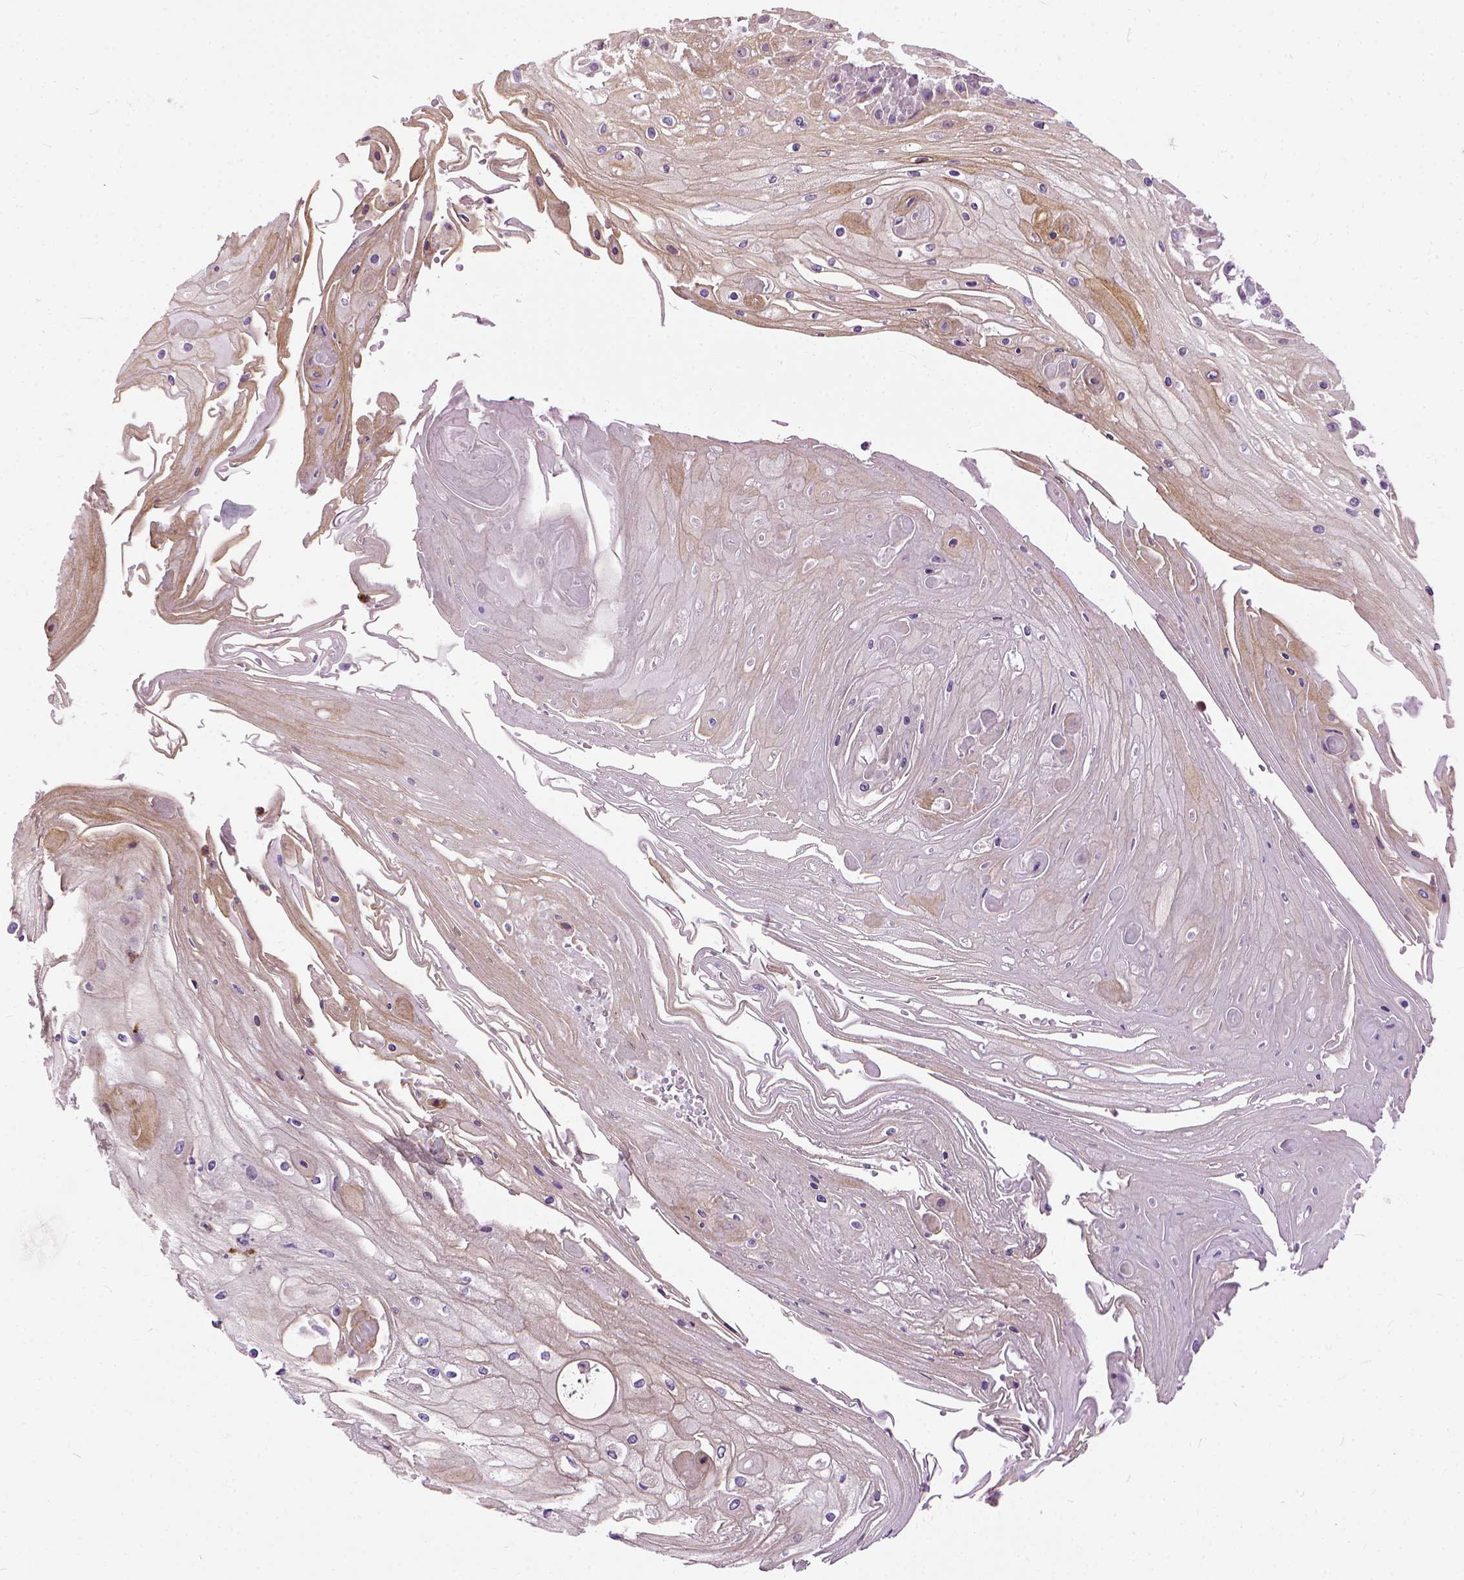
{"staining": {"intensity": "moderate", "quantity": "<25%", "location": "cytoplasmic/membranous"}, "tissue": "skin cancer", "cell_type": "Tumor cells", "image_type": "cancer", "snomed": [{"axis": "morphology", "description": "Squamous cell carcinoma, NOS"}, {"axis": "topography", "description": "Skin"}], "caption": "Brown immunohistochemical staining in skin cancer displays moderate cytoplasmic/membranous positivity in about <25% of tumor cells.", "gene": "MAPT", "patient": {"sex": "male", "age": 70}}